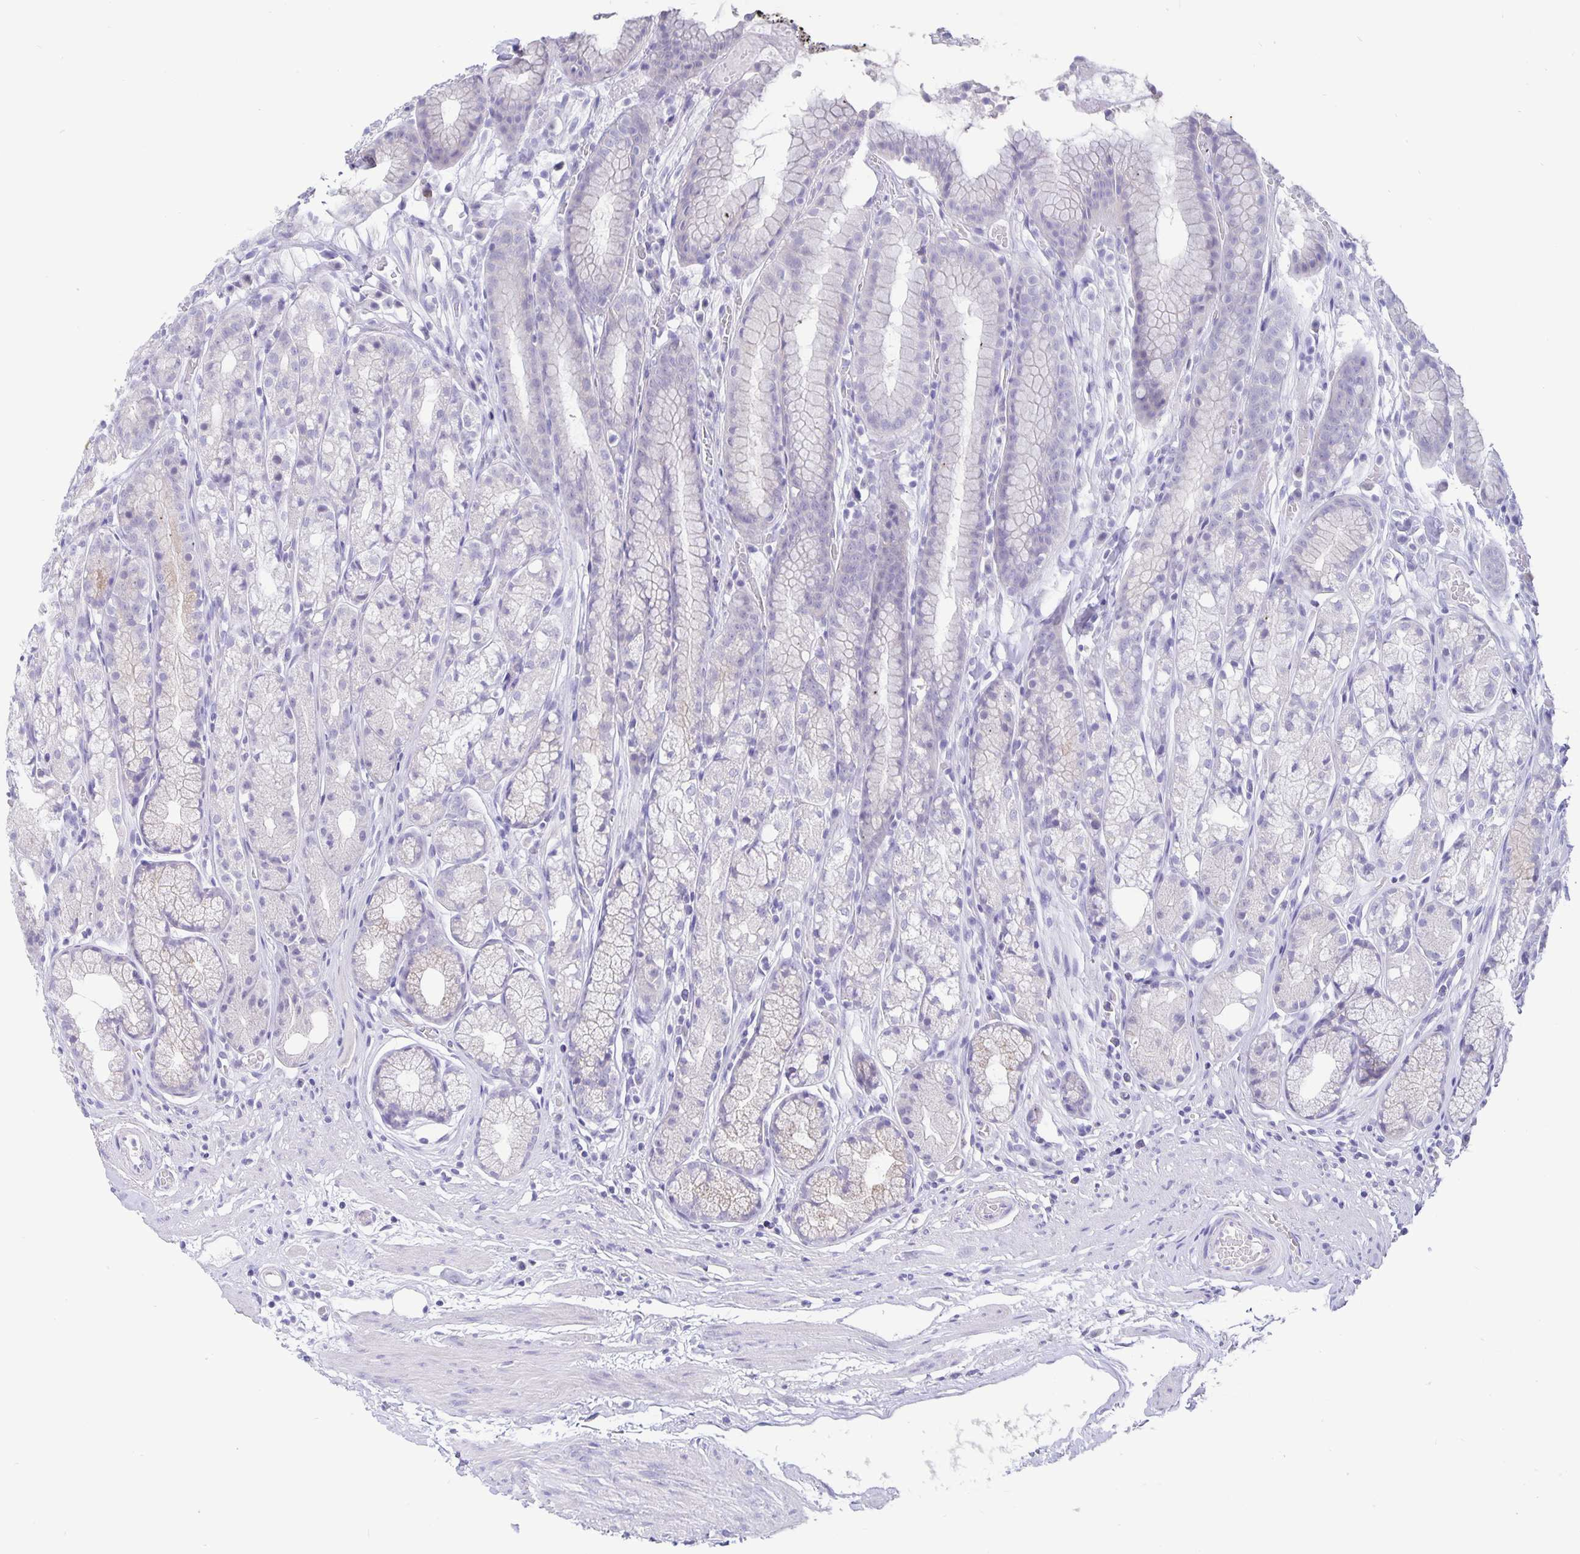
{"staining": {"intensity": "negative", "quantity": "none", "location": "none"}, "tissue": "stomach", "cell_type": "Glandular cells", "image_type": "normal", "snomed": [{"axis": "morphology", "description": "Normal tissue, NOS"}, {"axis": "topography", "description": "Smooth muscle"}, {"axis": "topography", "description": "Stomach"}], "caption": "This is an immunohistochemistry (IHC) histopathology image of normal stomach. There is no expression in glandular cells.", "gene": "ERMN", "patient": {"sex": "male", "age": 70}}